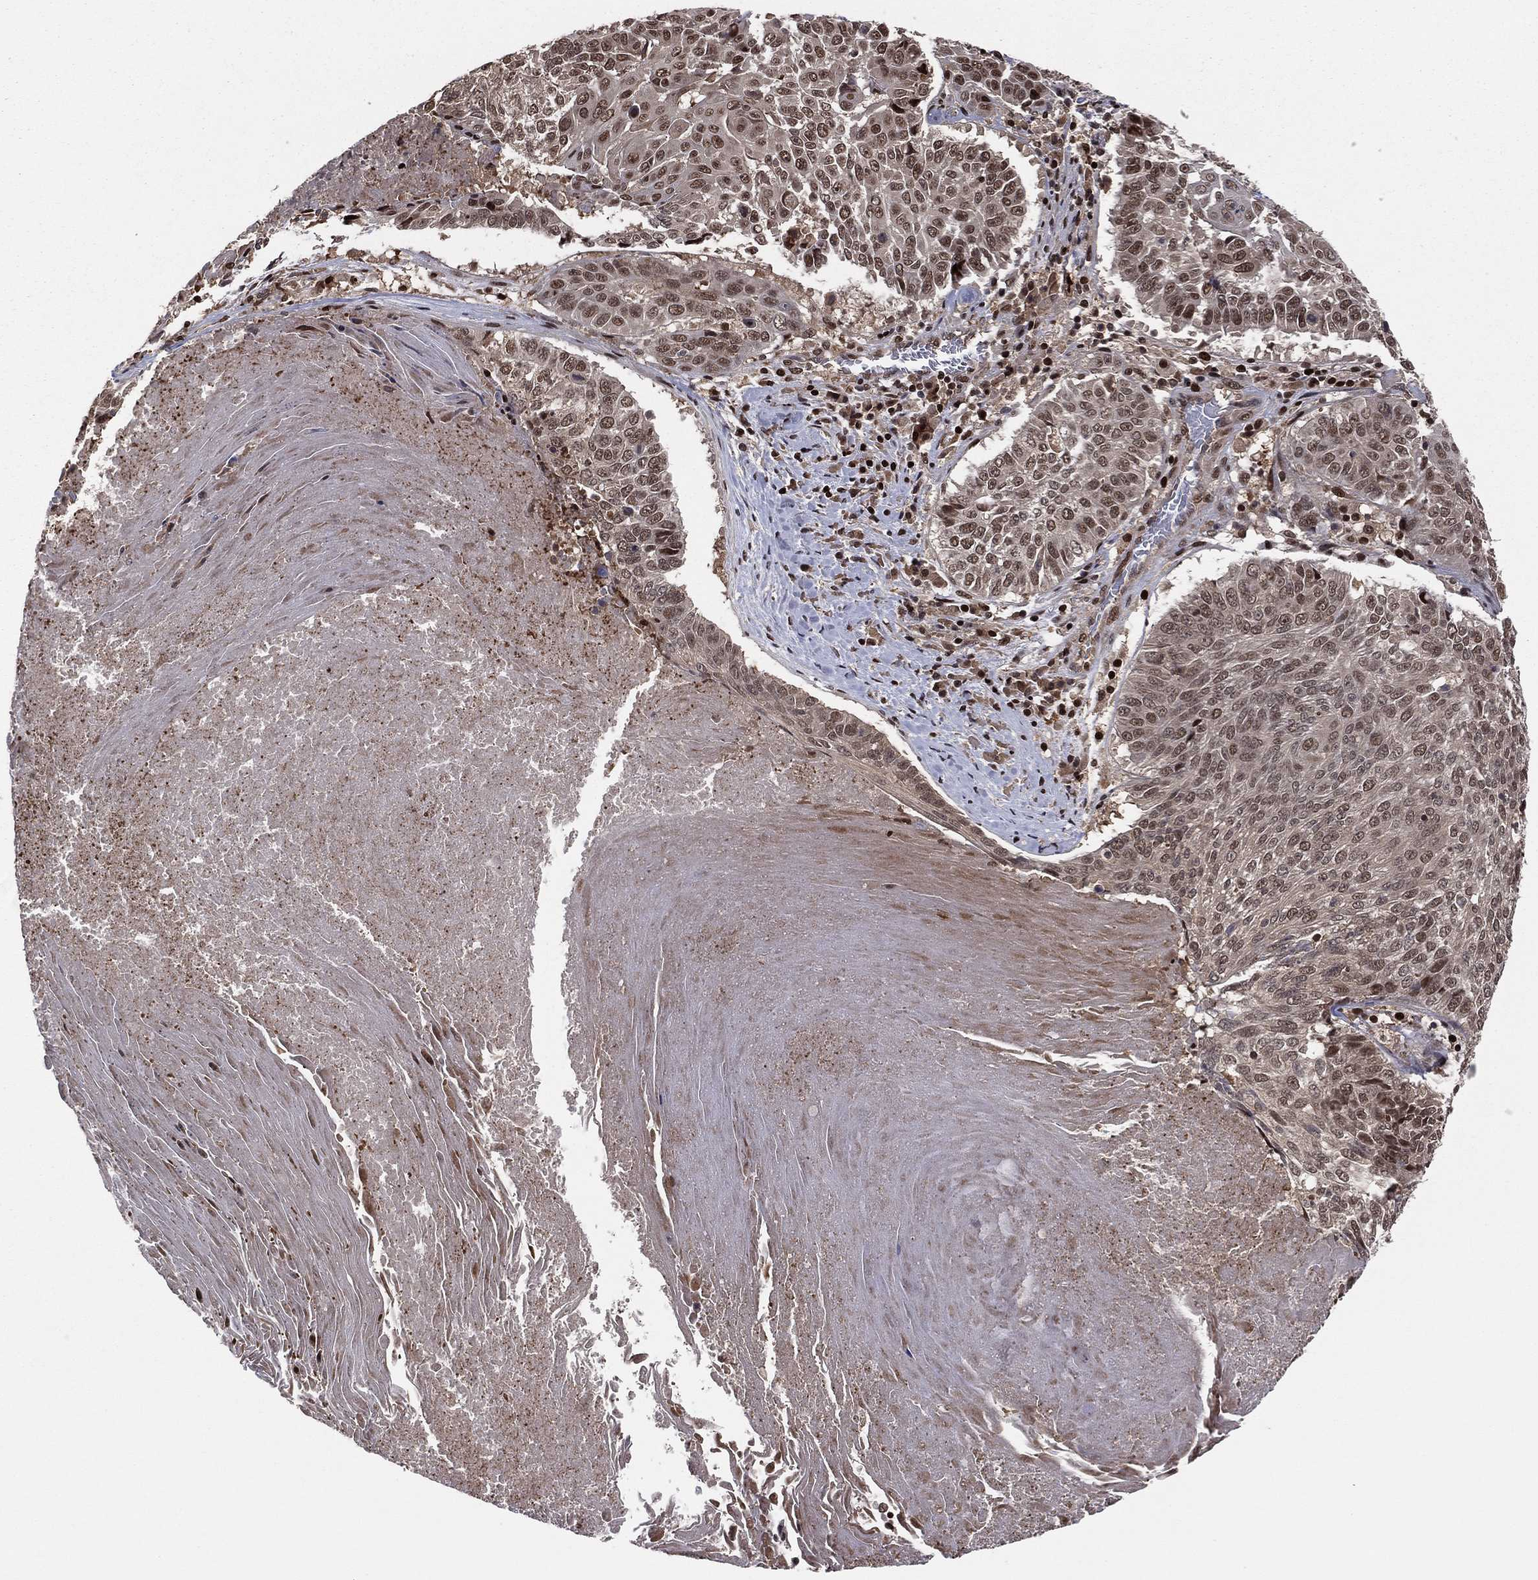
{"staining": {"intensity": "moderate", "quantity": ">75%", "location": "cytoplasmic/membranous,nuclear"}, "tissue": "lung cancer", "cell_type": "Tumor cells", "image_type": "cancer", "snomed": [{"axis": "morphology", "description": "Squamous cell carcinoma, NOS"}, {"axis": "topography", "description": "Lung"}], "caption": "High-magnification brightfield microscopy of lung squamous cell carcinoma stained with DAB (brown) and counterstained with hematoxylin (blue). tumor cells exhibit moderate cytoplasmic/membranous and nuclear staining is appreciated in approximately>75% of cells.", "gene": "PSMA1", "patient": {"sex": "male", "age": 64}}